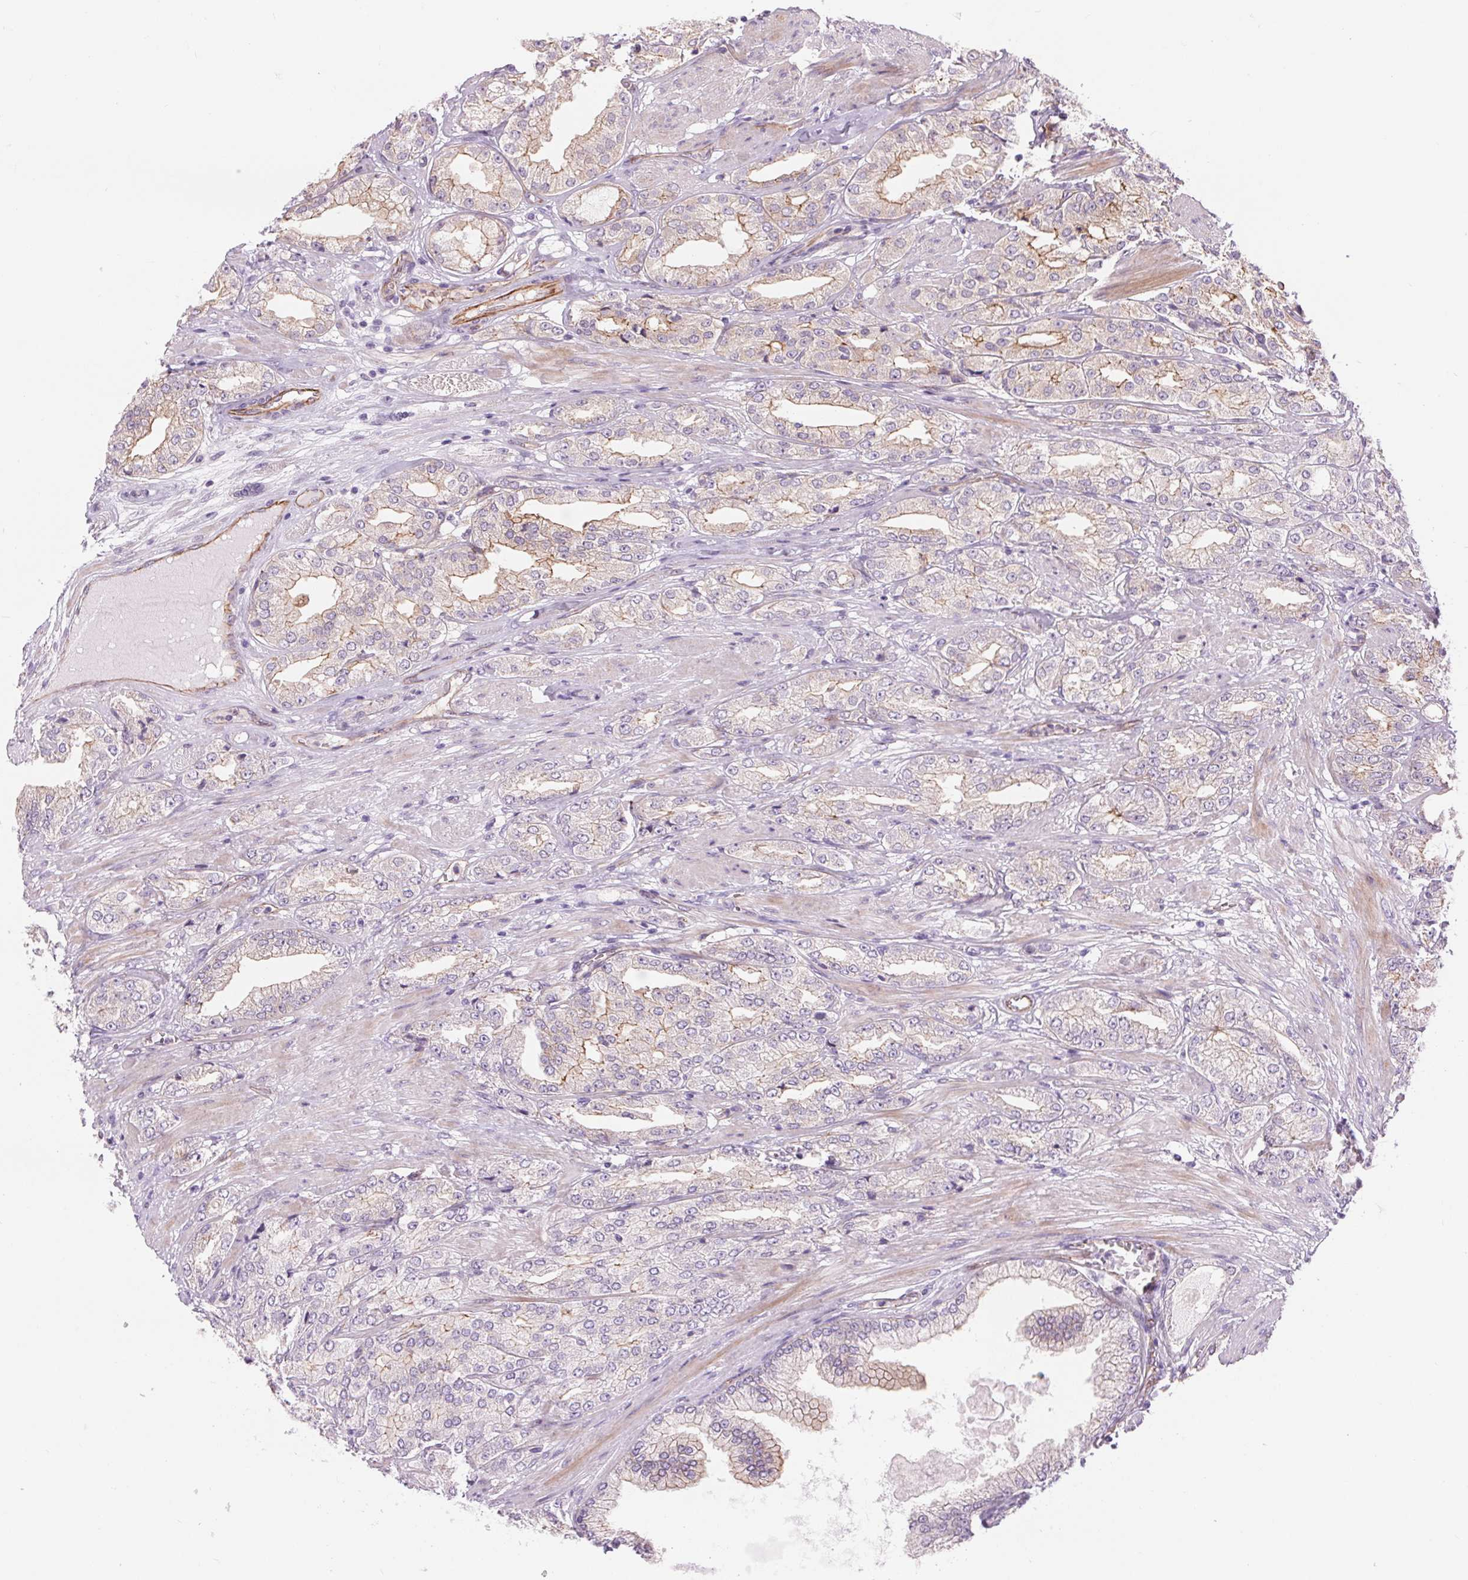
{"staining": {"intensity": "weak", "quantity": "<25%", "location": "cytoplasmic/membranous"}, "tissue": "prostate cancer", "cell_type": "Tumor cells", "image_type": "cancer", "snomed": [{"axis": "morphology", "description": "Adenocarcinoma, High grade"}, {"axis": "topography", "description": "Prostate"}], "caption": "IHC micrograph of neoplastic tissue: high-grade adenocarcinoma (prostate) stained with DAB (3,3'-diaminobenzidine) displays no significant protein expression in tumor cells.", "gene": "DIXDC1", "patient": {"sex": "male", "age": 68}}